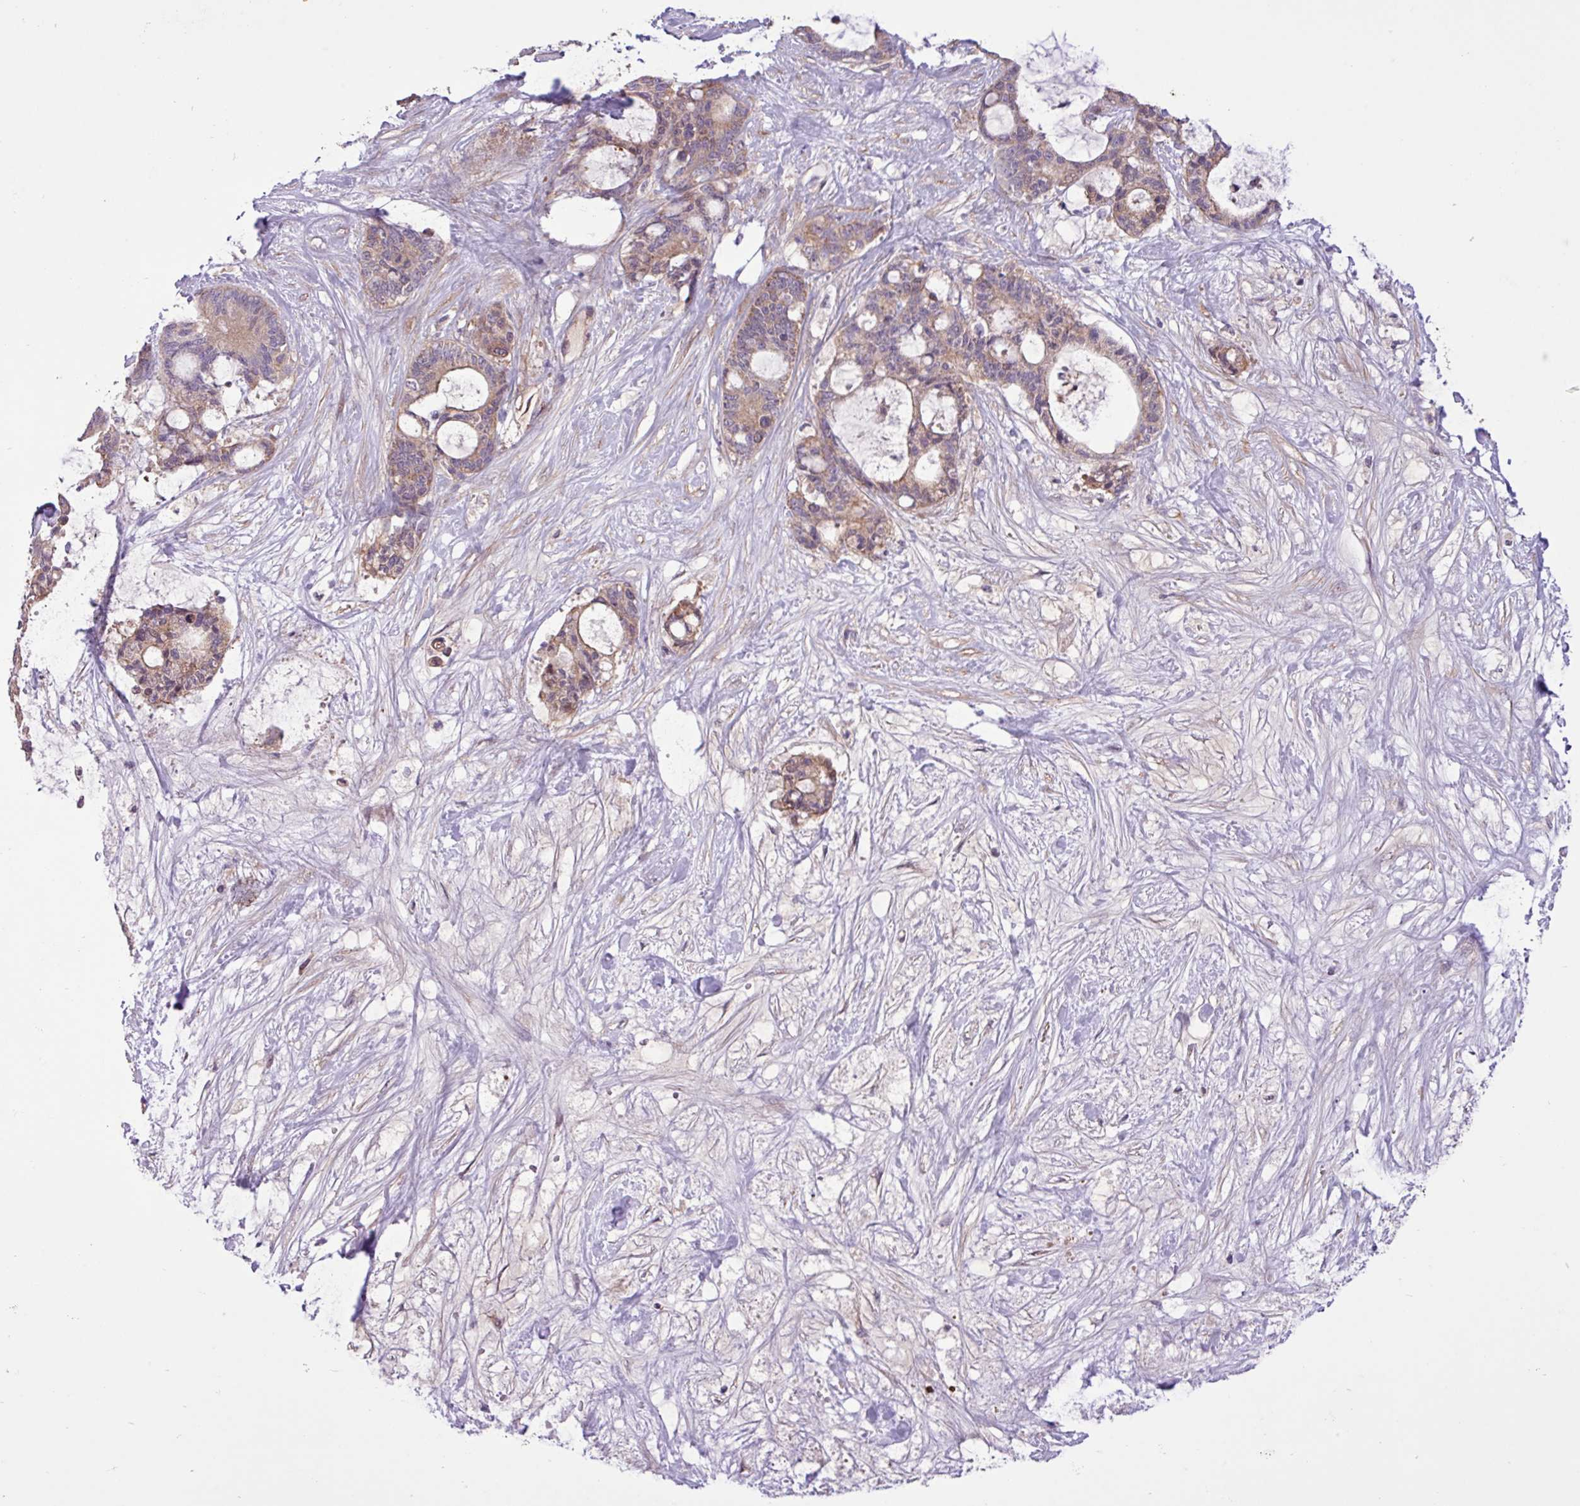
{"staining": {"intensity": "weak", "quantity": ">75%", "location": "cytoplasmic/membranous"}, "tissue": "liver cancer", "cell_type": "Tumor cells", "image_type": "cancer", "snomed": [{"axis": "morphology", "description": "Normal tissue, NOS"}, {"axis": "morphology", "description": "Cholangiocarcinoma"}, {"axis": "topography", "description": "Liver"}, {"axis": "topography", "description": "Peripheral nerve tissue"}], "caption": "Protein expression by immunohistochemistry exhibits weak cytoplasmic/membranous positivity in approximately >75% of tumor cells in cholangiocarcinoma (liver).", "gene": "TIMM10B", "patient": {"sex": "female", "age": 73}}